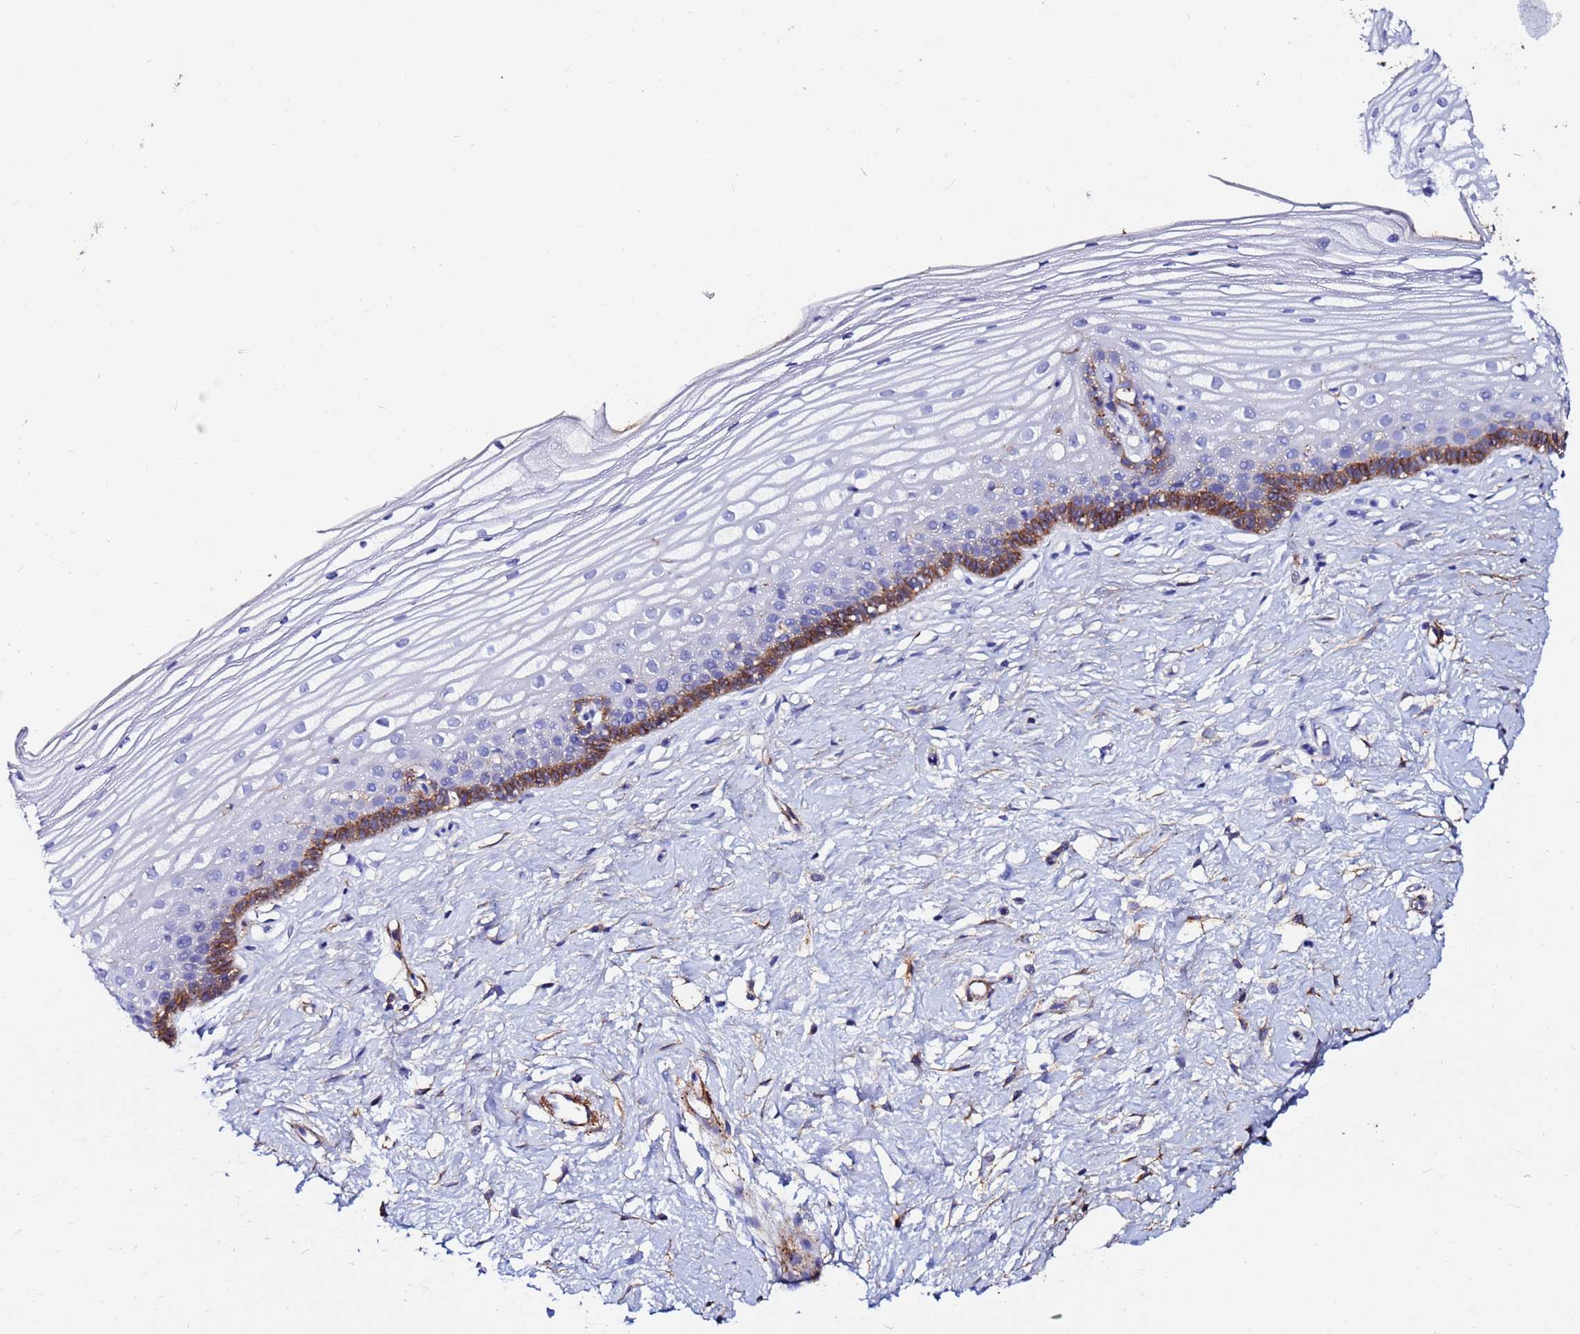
{"staining": {"intensity": "moderate", "quantity": "<25%", "location": "cytoplasmic/membranous"}, "tissue": "cervix", "cell_type": "Glandular cells", "image_type": "normal", "snomed": [{"axis": "morphology", "description": "Normal tissue, NOS"}, {"axis": "topography", "description": "Cervix"}], "caption": "Brown immunohistochemical staining in normal cervix shows moderate cytoplasmic/membranous positivity in approximately <25% of glandular cells.", "gene": "BASP1", "patient": {"sex": "female", "age": 40}}